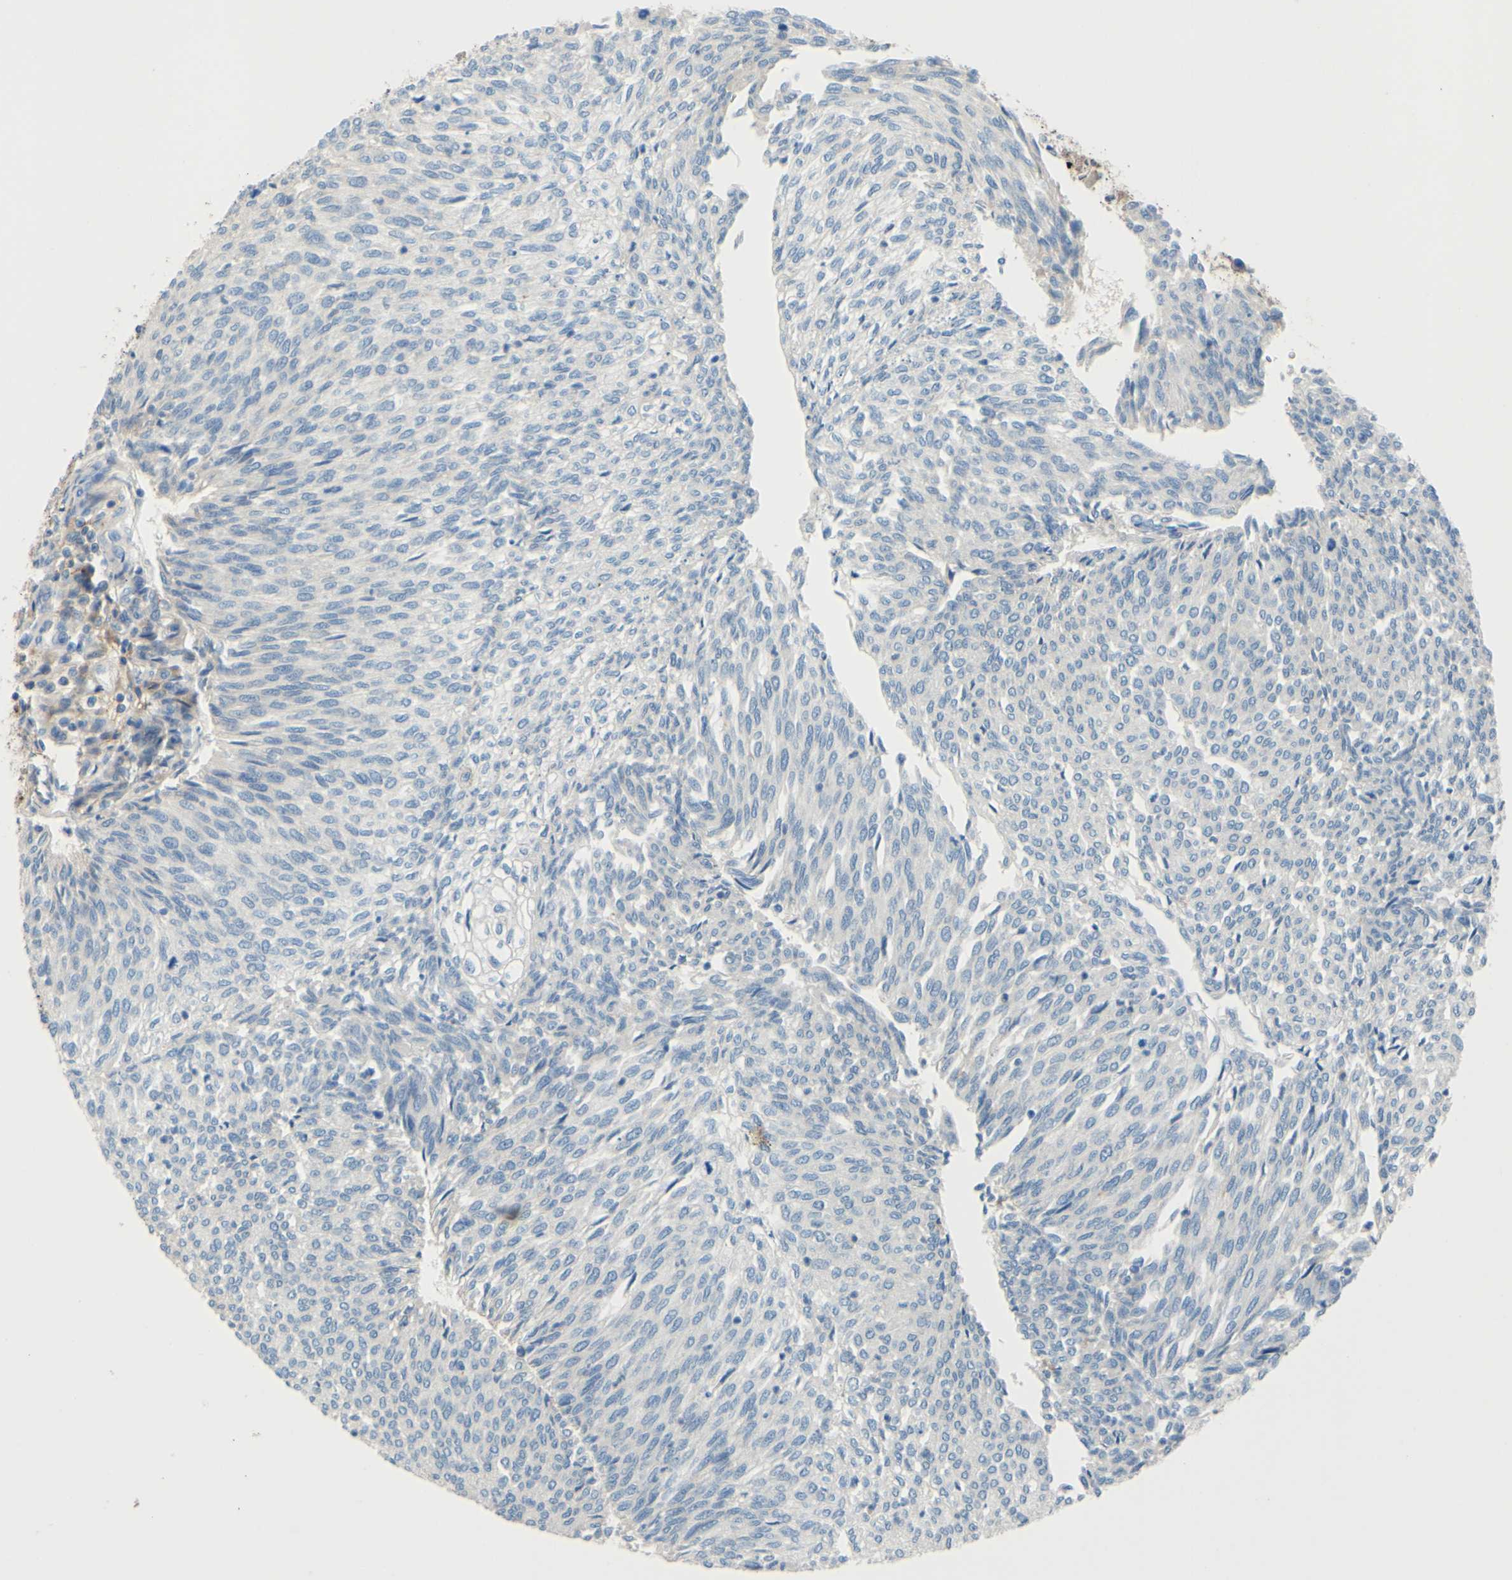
{"staining": {"intensity": "negative", "quantity": "none", "location": "none"}, "tissue": "urothelial cancer", "cell_type": "Tumor cells", "image_type": "cancer", "snomed": [{"axis": "morphology", "description": "Urothelial carcinoma, Low grade"}, {"axis": "topography", "description": "Urinary bladder"}], "caption": "This is an immunohistochemistry (IHC) histopathology image of urothelial cancer. There is no staining in tumor cells.", "gene": "ARHGAP1", "patient": {"sex": "female", "age": 79}}